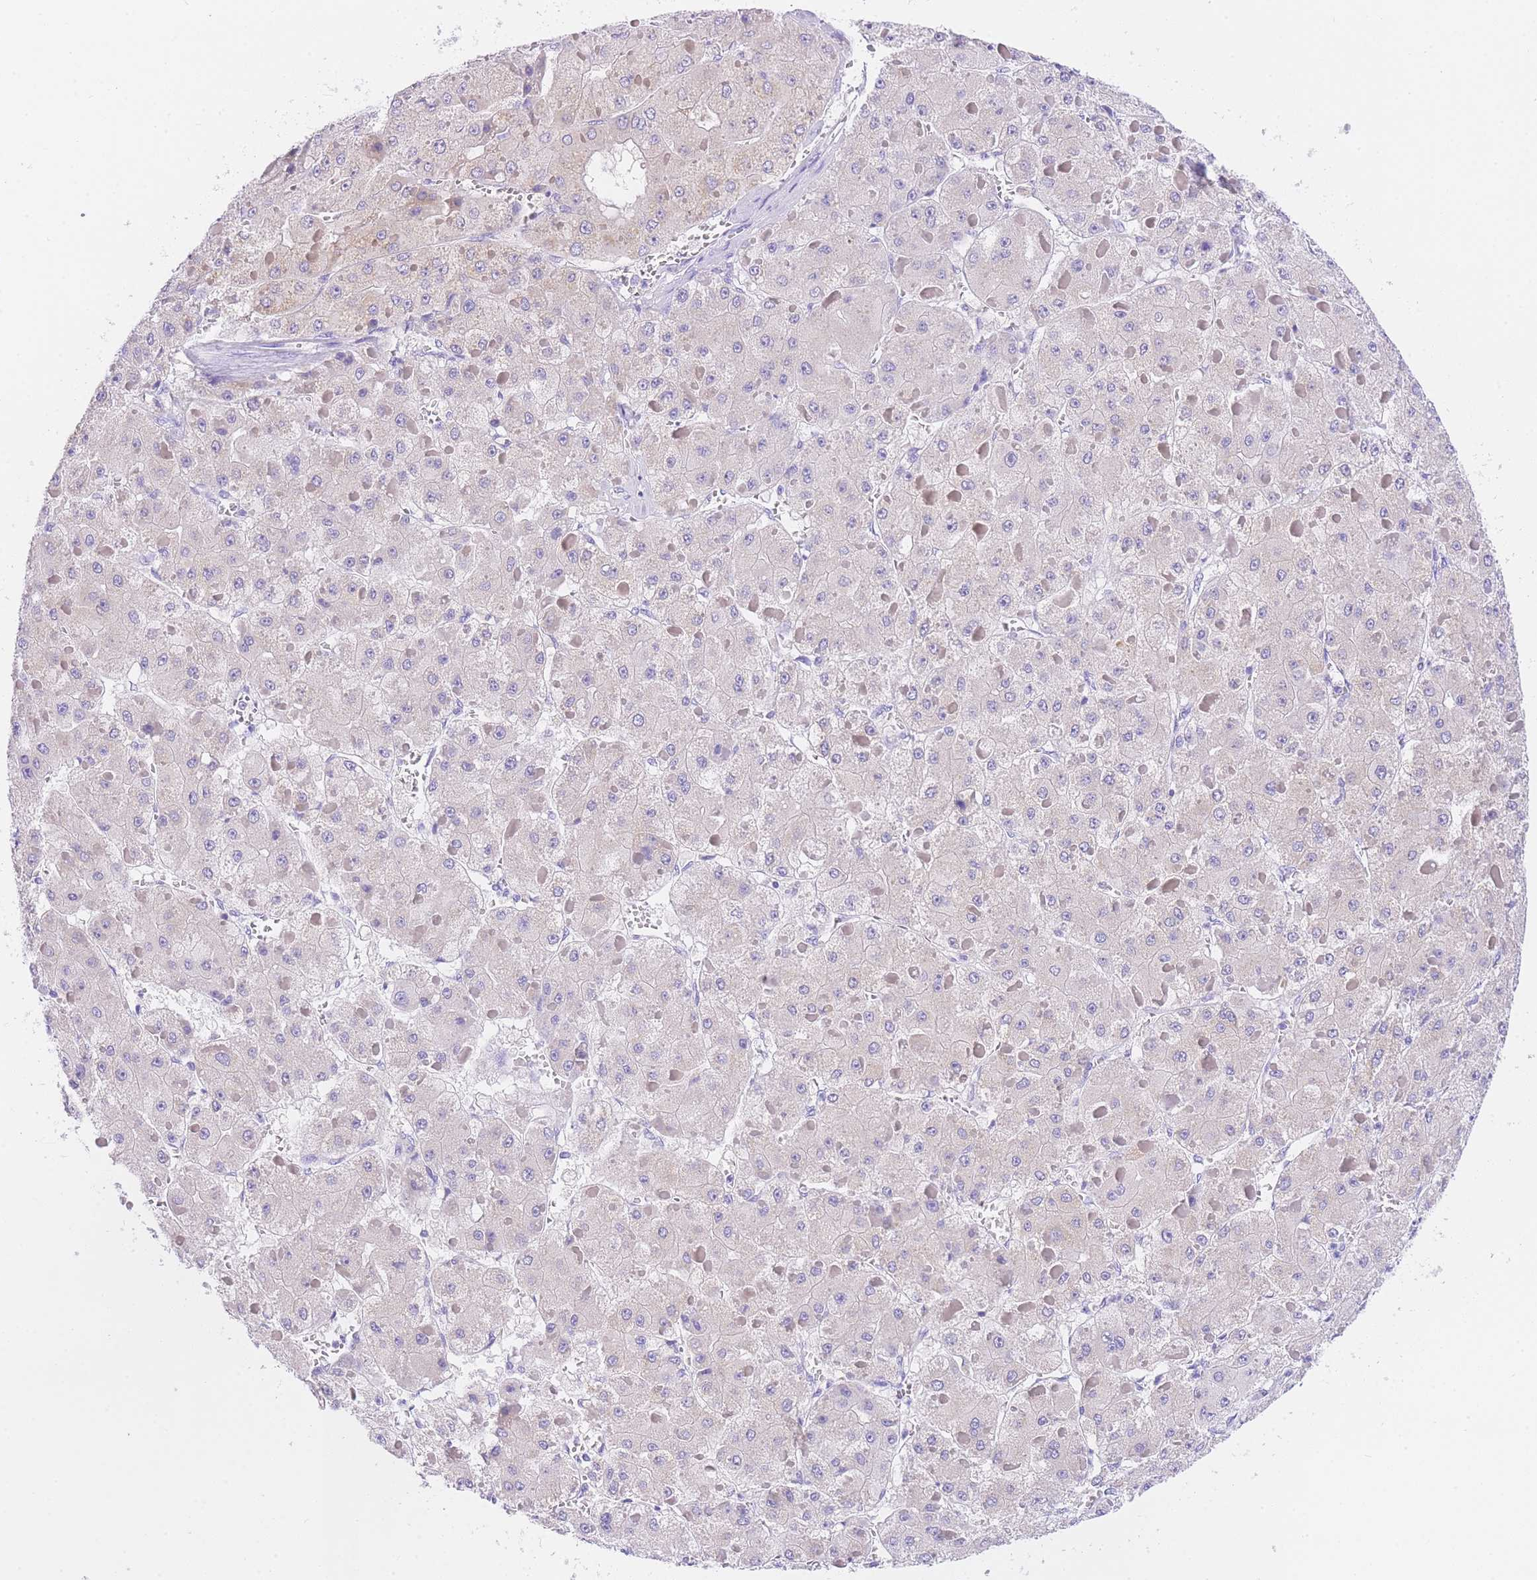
{"staining": {"intensity": "negative", "quantity": "none", "location": "none"}, "tissue": "liver cancer", "cell_type": "Tumor cells", "image_type": "cancer", "snomed": [{"axis": "morphology", "description": "Carcinoma, Hepatocellular, NOS"}, {"axis": "topography", "description": "Liver"}], "caption": "Immunohistochemistry micrograph of liver cancer stained for a protein (brown), which reveals no positivity in tumor cells.", "gene": "NKD2", "patient": {"sex": "female", "age": 73}}